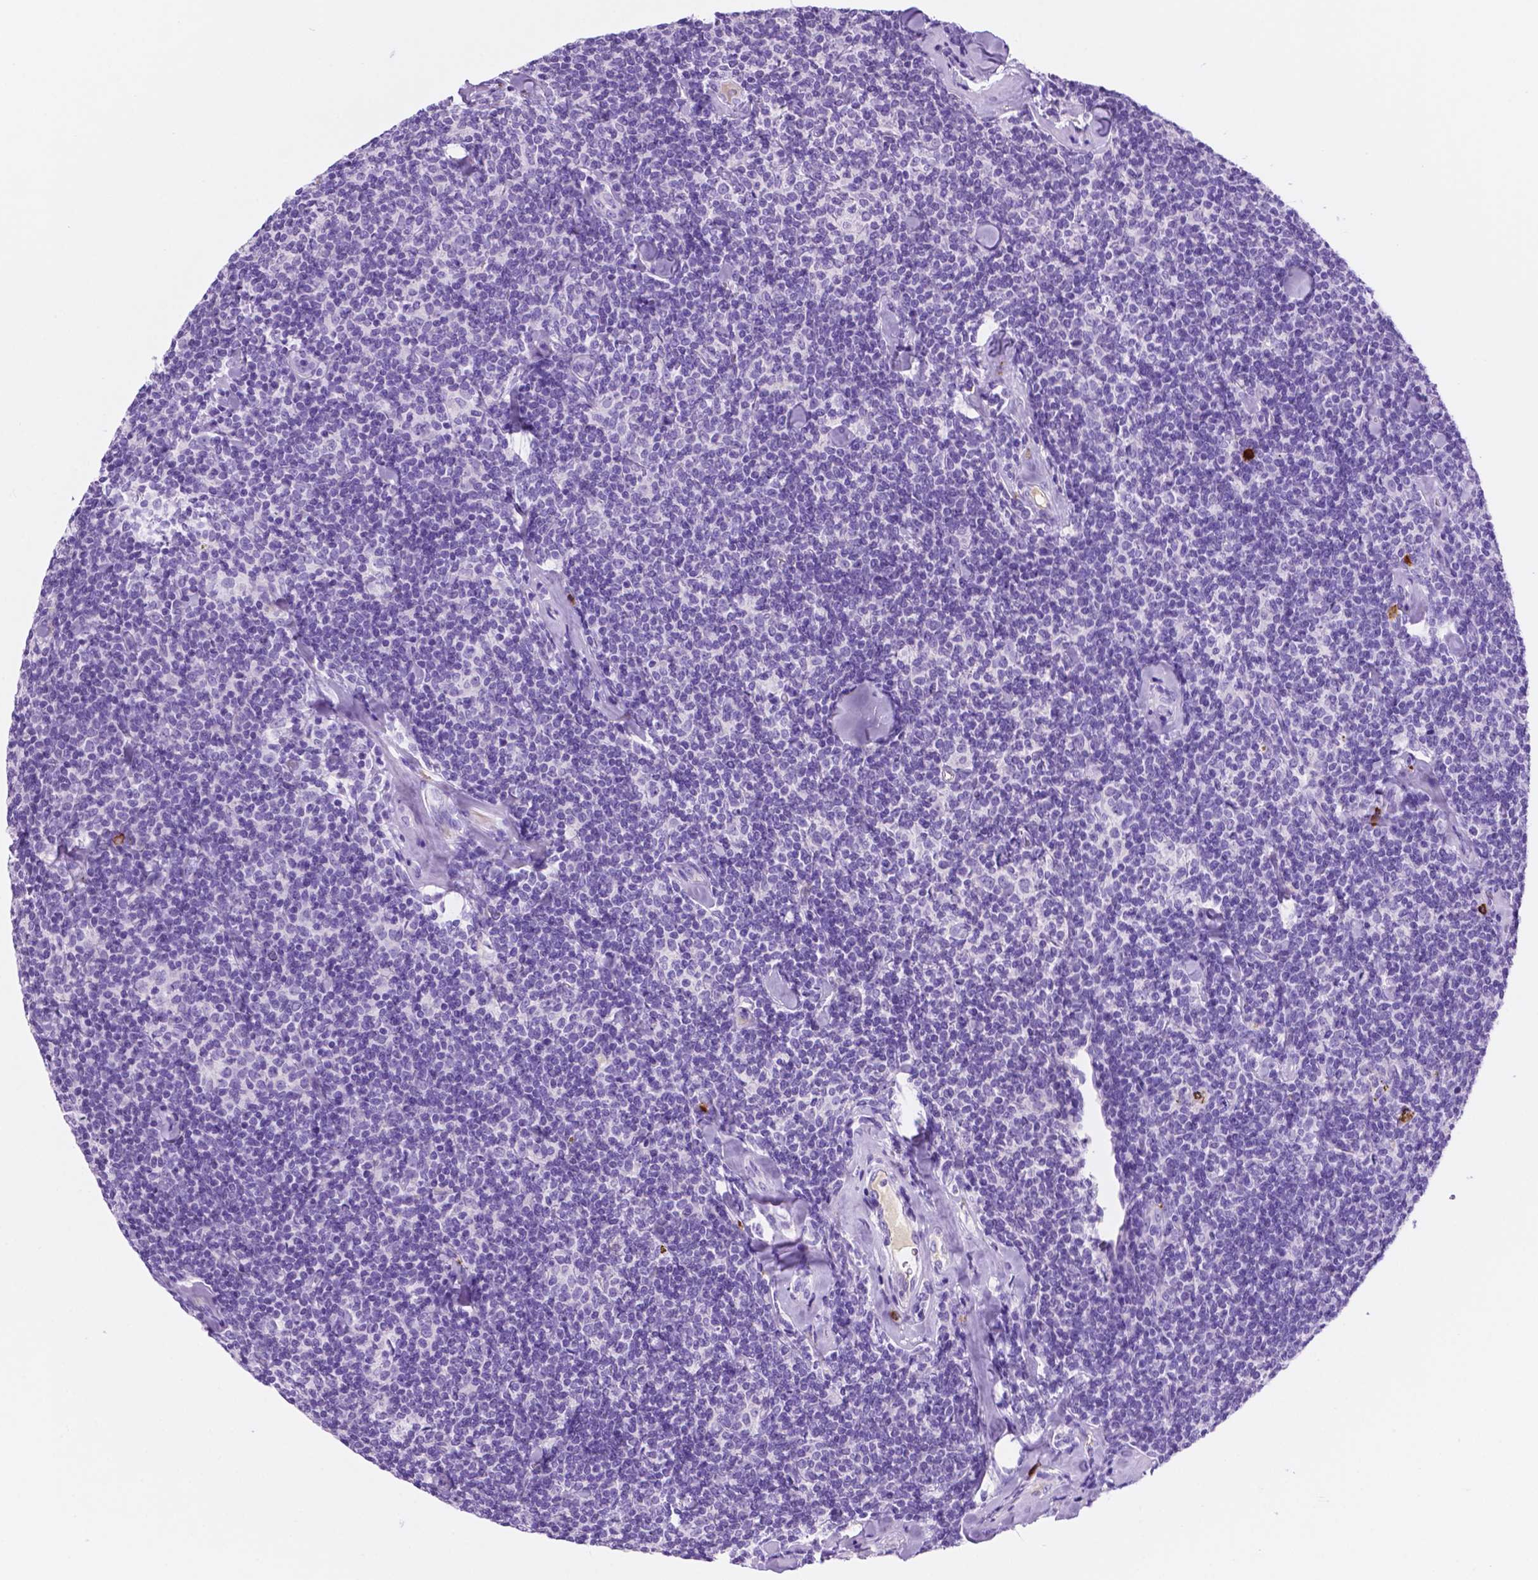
{"staining": {"intensity": "negative", "quantity": "none", "location": "none"}, "tissue": "lymphoma", "cell_type": "Tumor cells", "image_type": "cancer", "snomed": [{"axis": "morphology", "description": "Malignant lymphoma, non-Hodgkin's type, Low grade"}, {"axis": "topography", "description": "Lymph node"}], "caption": "Human malignant lymphoma, non-Hodgkin's type (low-grade) stained for a protein using immunohistochemistry (IHC) exhibits no positivity in tumor cells.", "gene": "FOXB2", "patient": {"sex": "female", "age": 56}}